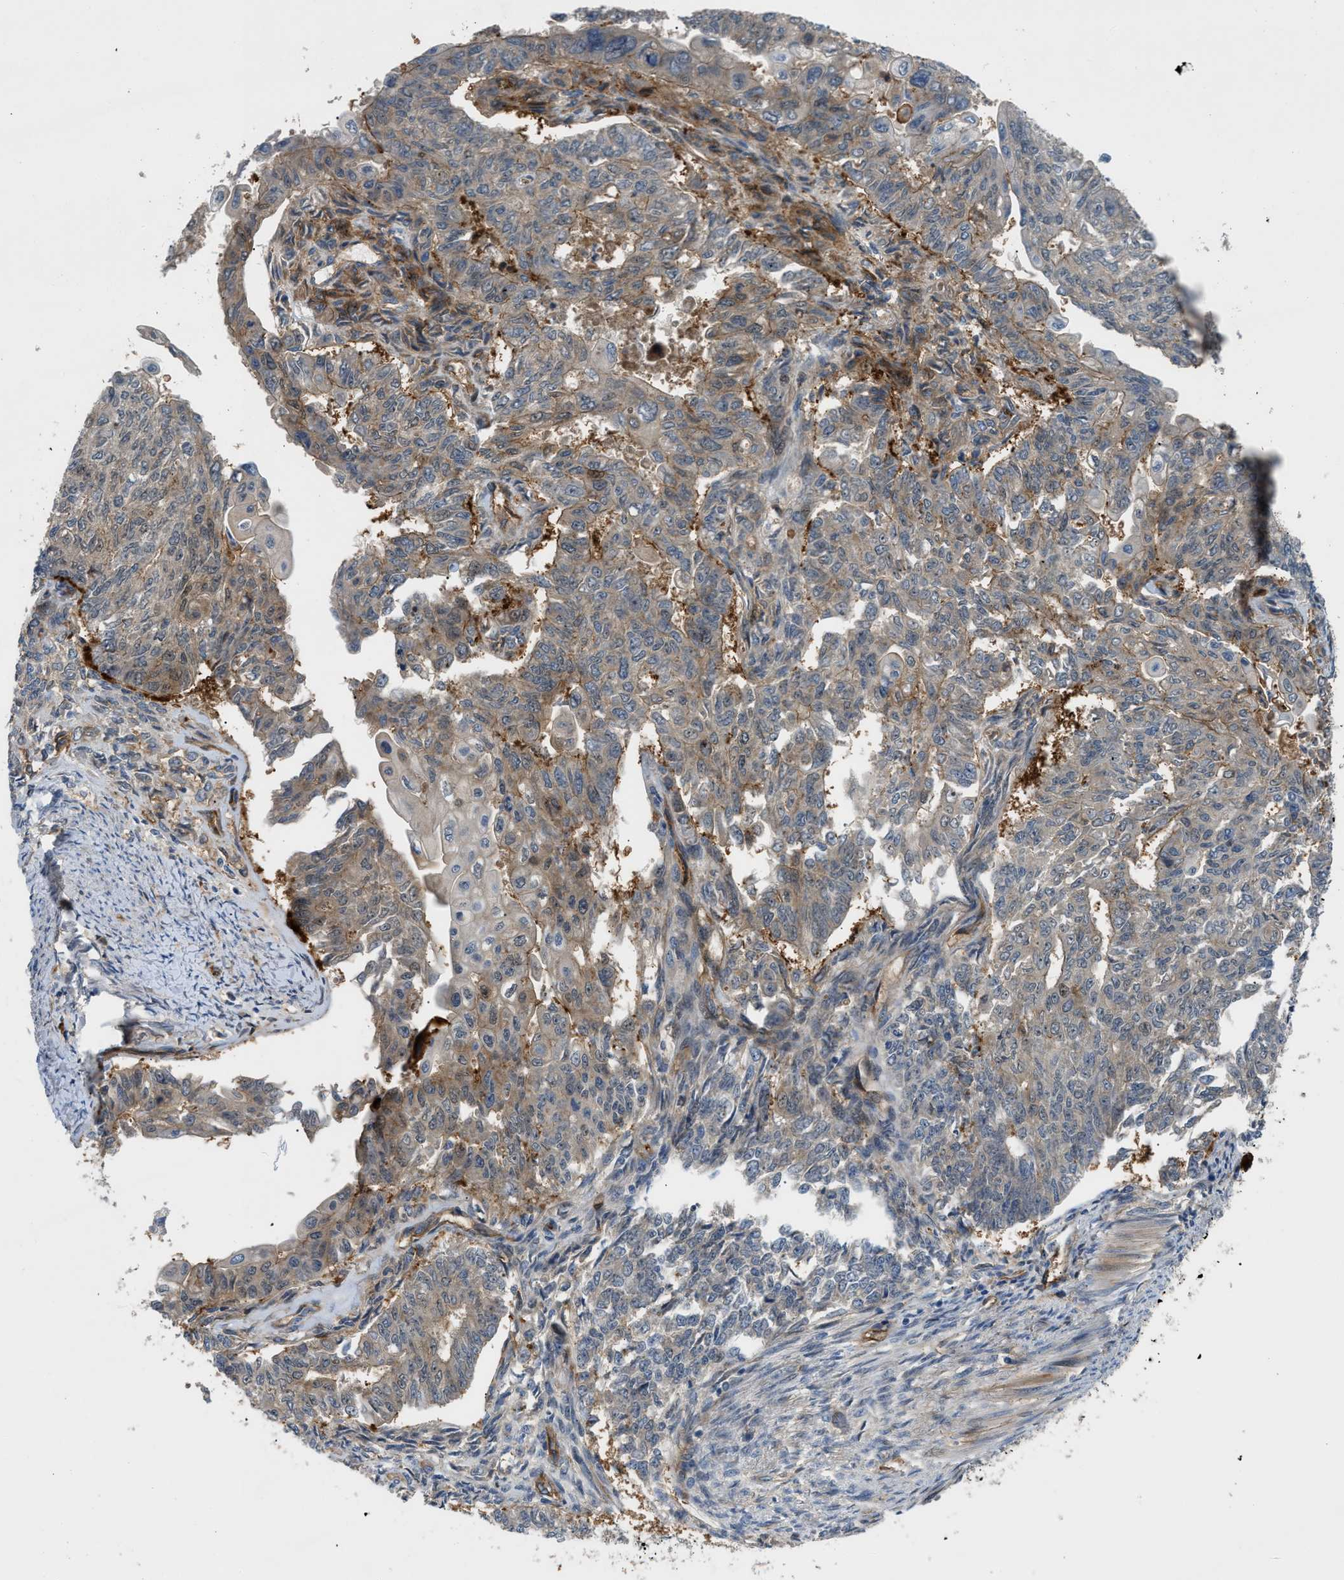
{"staining": {"intensity": "moderate", "quantity": "<25%", "location": "cytoplasmic/membranous"}, "tissue": "endometrial cancer", "cell_type": "Tumor cells", "image_type": "cancer", "snomed": [{"axis": "morphology", "description": "Adenocarcinoma, NOS"}, {"axis": "topography", "description": "Endometrium"}], "caption": "This is an image of immunohistochemistry (IHC) staining of endometrial adenocarcinoma, which shows moderate positivity in the cytoplasmic/membranous of tumor cells.", "gene": "TRAK2", "patient": {"sex": "female", "age": 32}}